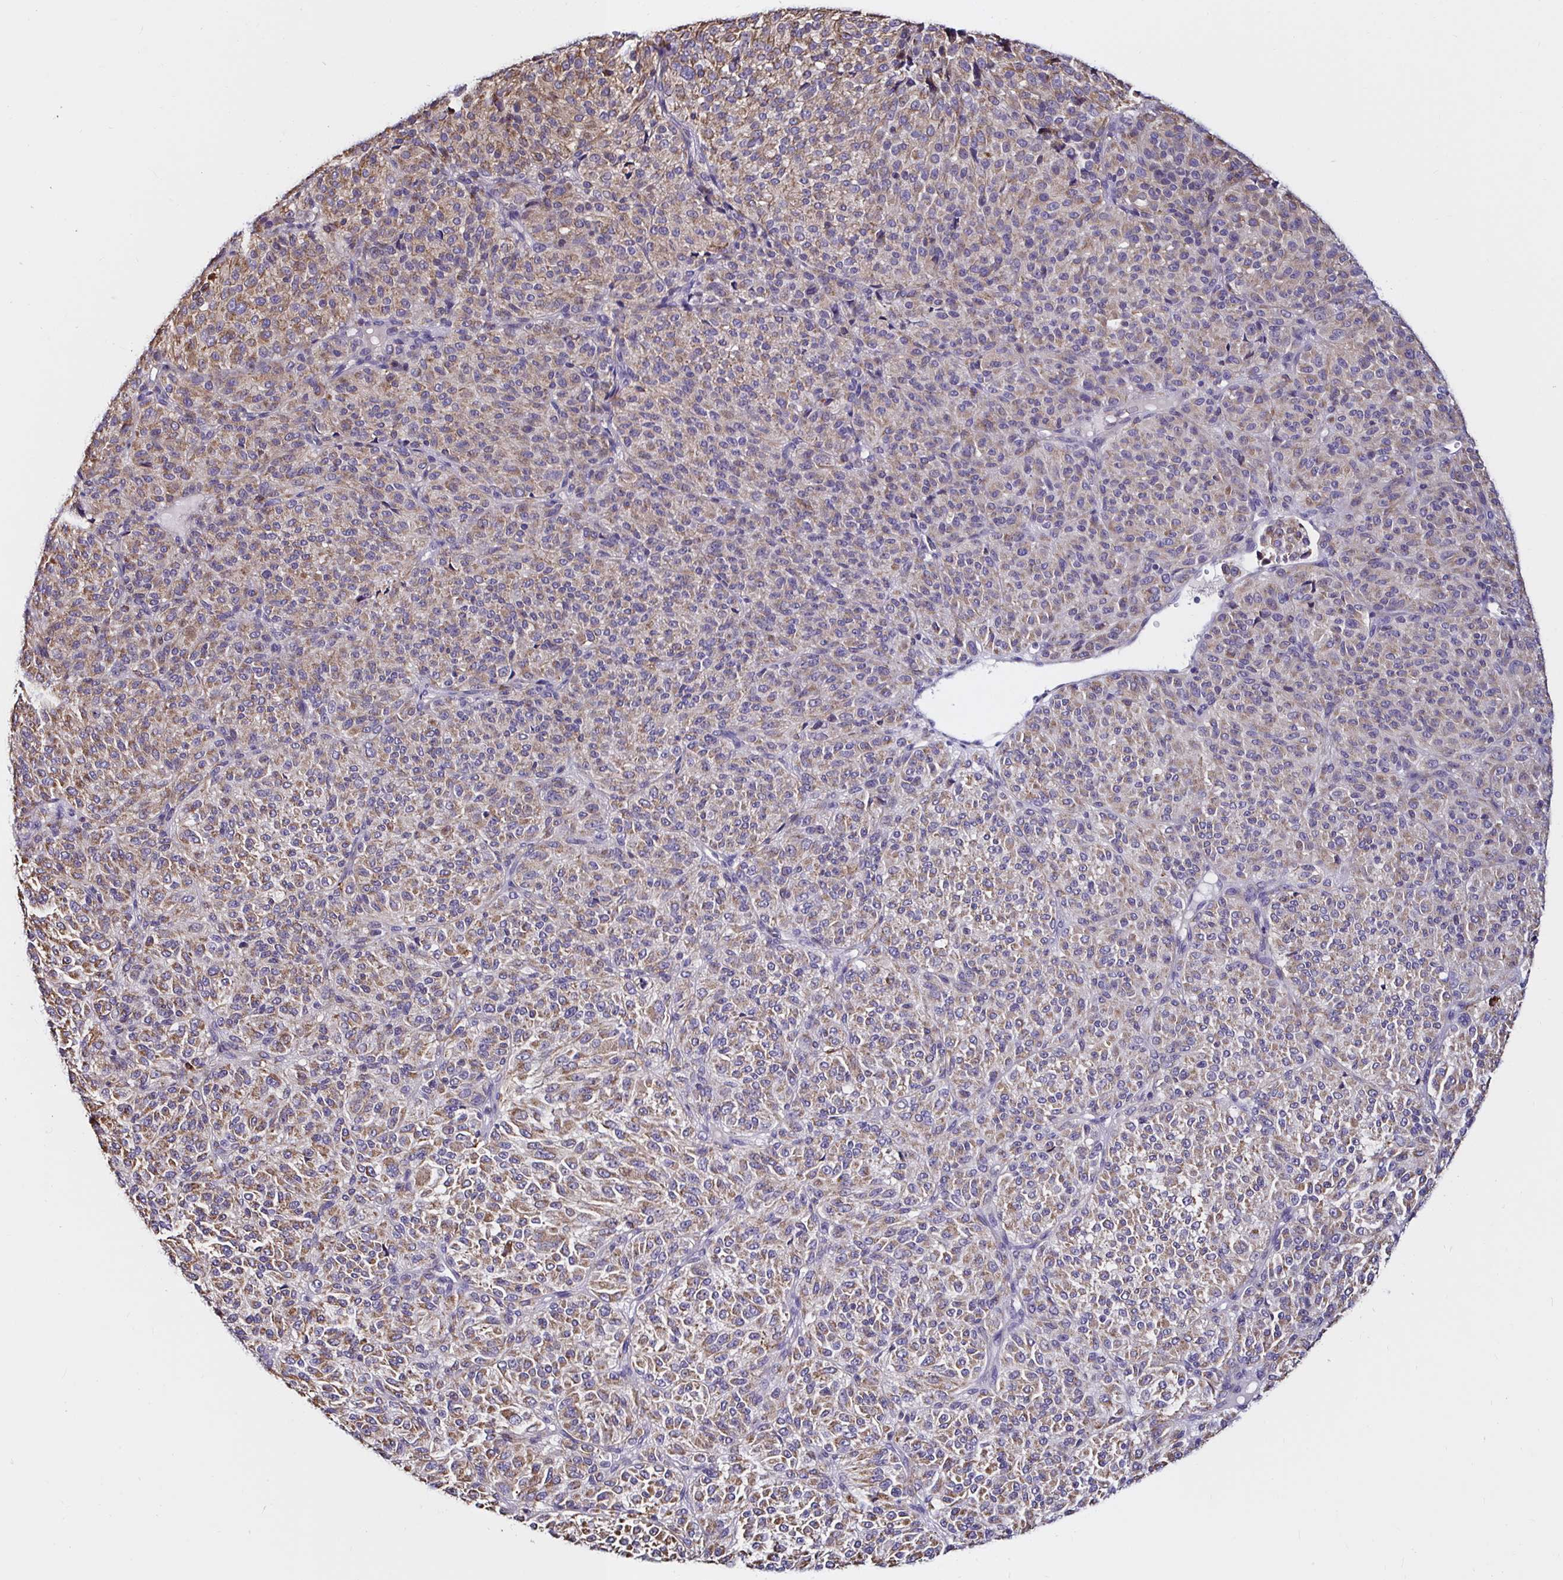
{"staining": {"intensity": "moderate", "quantity": "25%-75%", "location": "cytoplasmic/membranous"}, "tissue": "melanoma", "cell_type": "Tumor cells", "image_type": "cancer", "snomed": [{"axis": "morphology", "description": "Malignant melanoma, Metastatic site"}, {"axis": "topography", "description": "Brain"}], "caption": "A histopathology image showing moderate cytoplasmic/membranous staining in approximately 25%-75% of tumor cells in melanoma, as visualized by brown immunohistochemical staining.", "gene": "MSR1", "patient": {"sex": "female", "age": 56}}